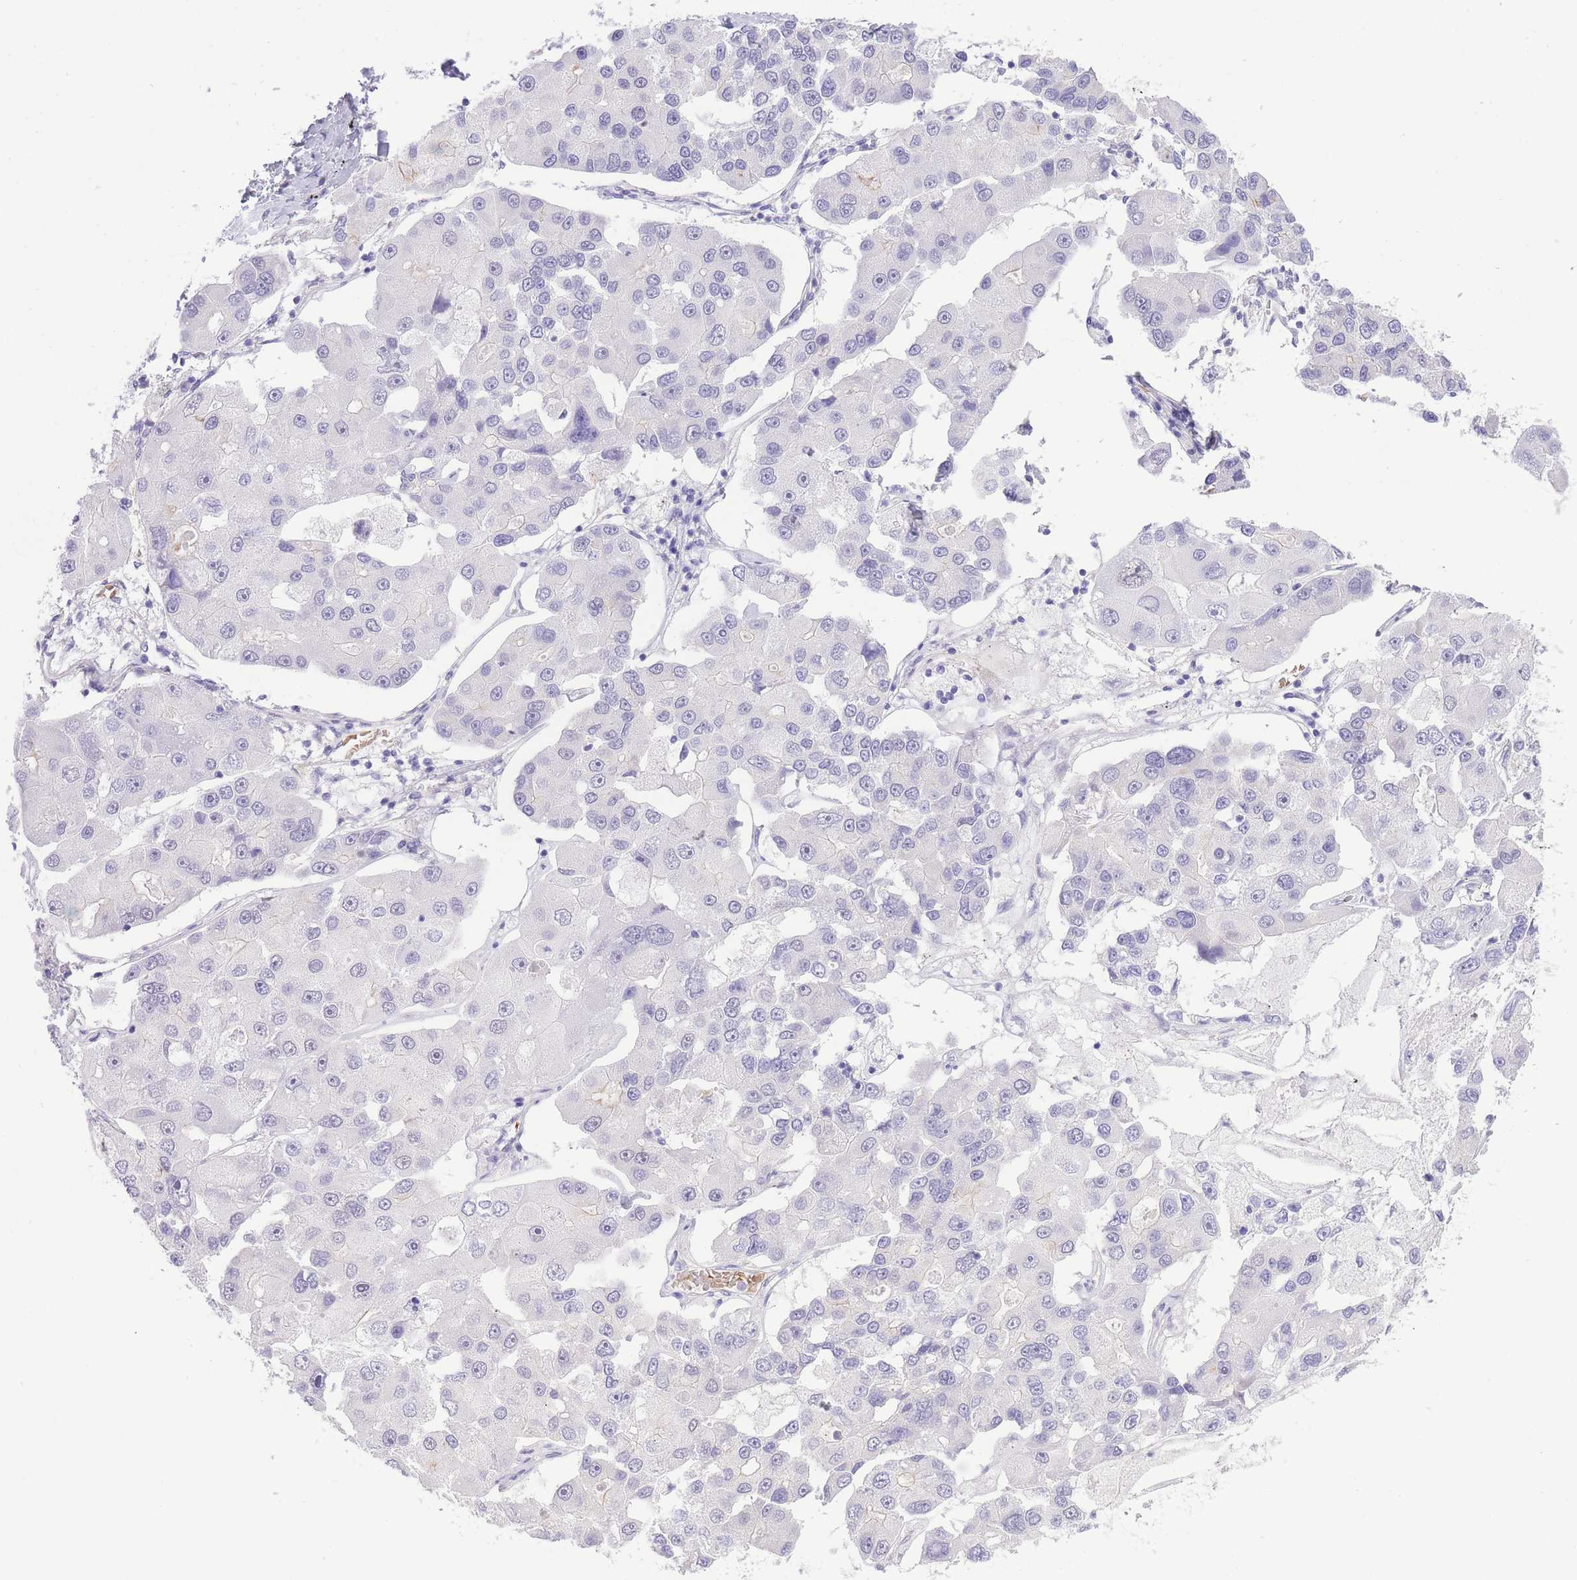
{"staining": {"intensity": "negative", "quantity": "none", "location": "none"}, "tissue": "lung cancer", "cell_type": "Tumor cells", "image_type": "cancer", "snomed": [{"axis": "morphology", "description": "Adenocarcinoma, NOS"}, {"axis": "topography", "description": "Lung"}], "caption": "High magnification brightfield microscopy of lung cancer stained with DAB (brown) and counterstained with hematoxylin (blue): tumor cells show no significant positivity.", "gene": "MEIOSIN", "patient": {"sex": "female", "age": 54}}